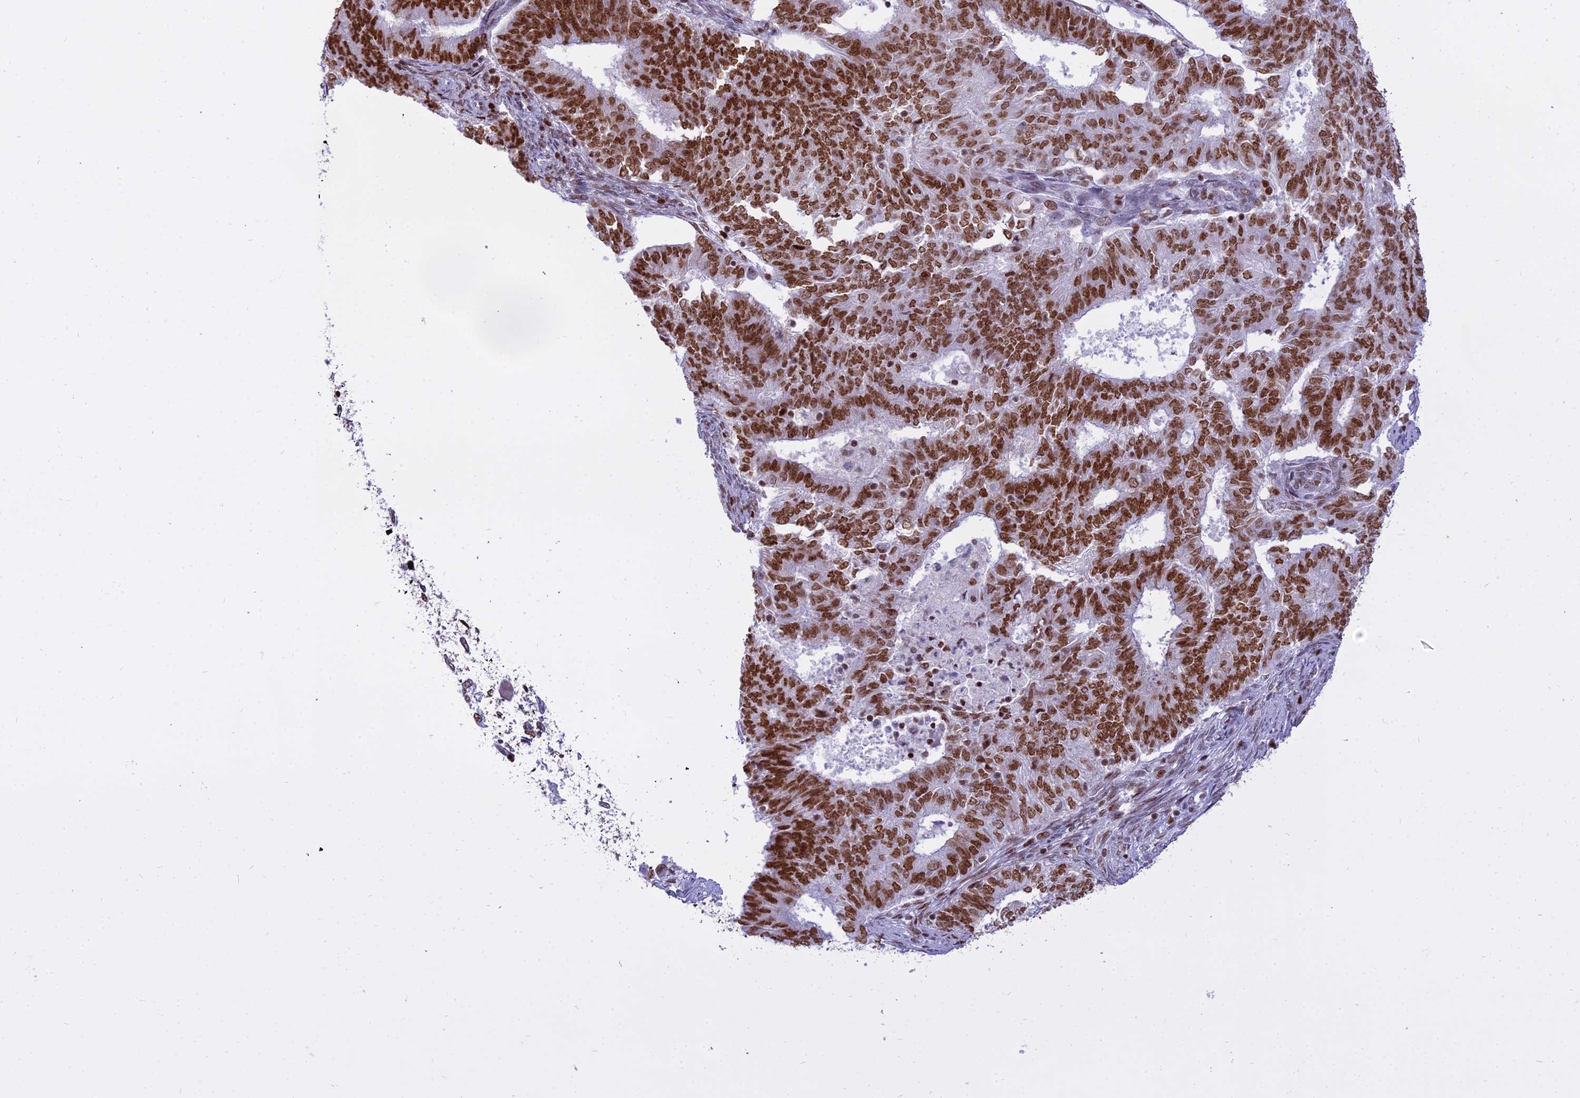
{"staining": {"intensity": "strong", "quantity": ">75%", "location": "nuclear"}, "tissue": "endometrial cancer", "cell_type": "Tumor cells", "image_type": "cancer", "snomed": [{"axis": "morphology", "description": "Adenocarcinoma, NOS"}, {"axis": "topography", "description": "Endometrium"}], "caption": "Immunohistochemistry (DAB) staining of endometrial cancer (adenocarcinoma) demonstrates strong nuclear protein positivity in about >75% of tumor cells. Immunohistochemistry stains the protein in brown and the nuclei are stained blue.", "gene": "PARP1", "patient": {"sex": "female", "age": 62}}